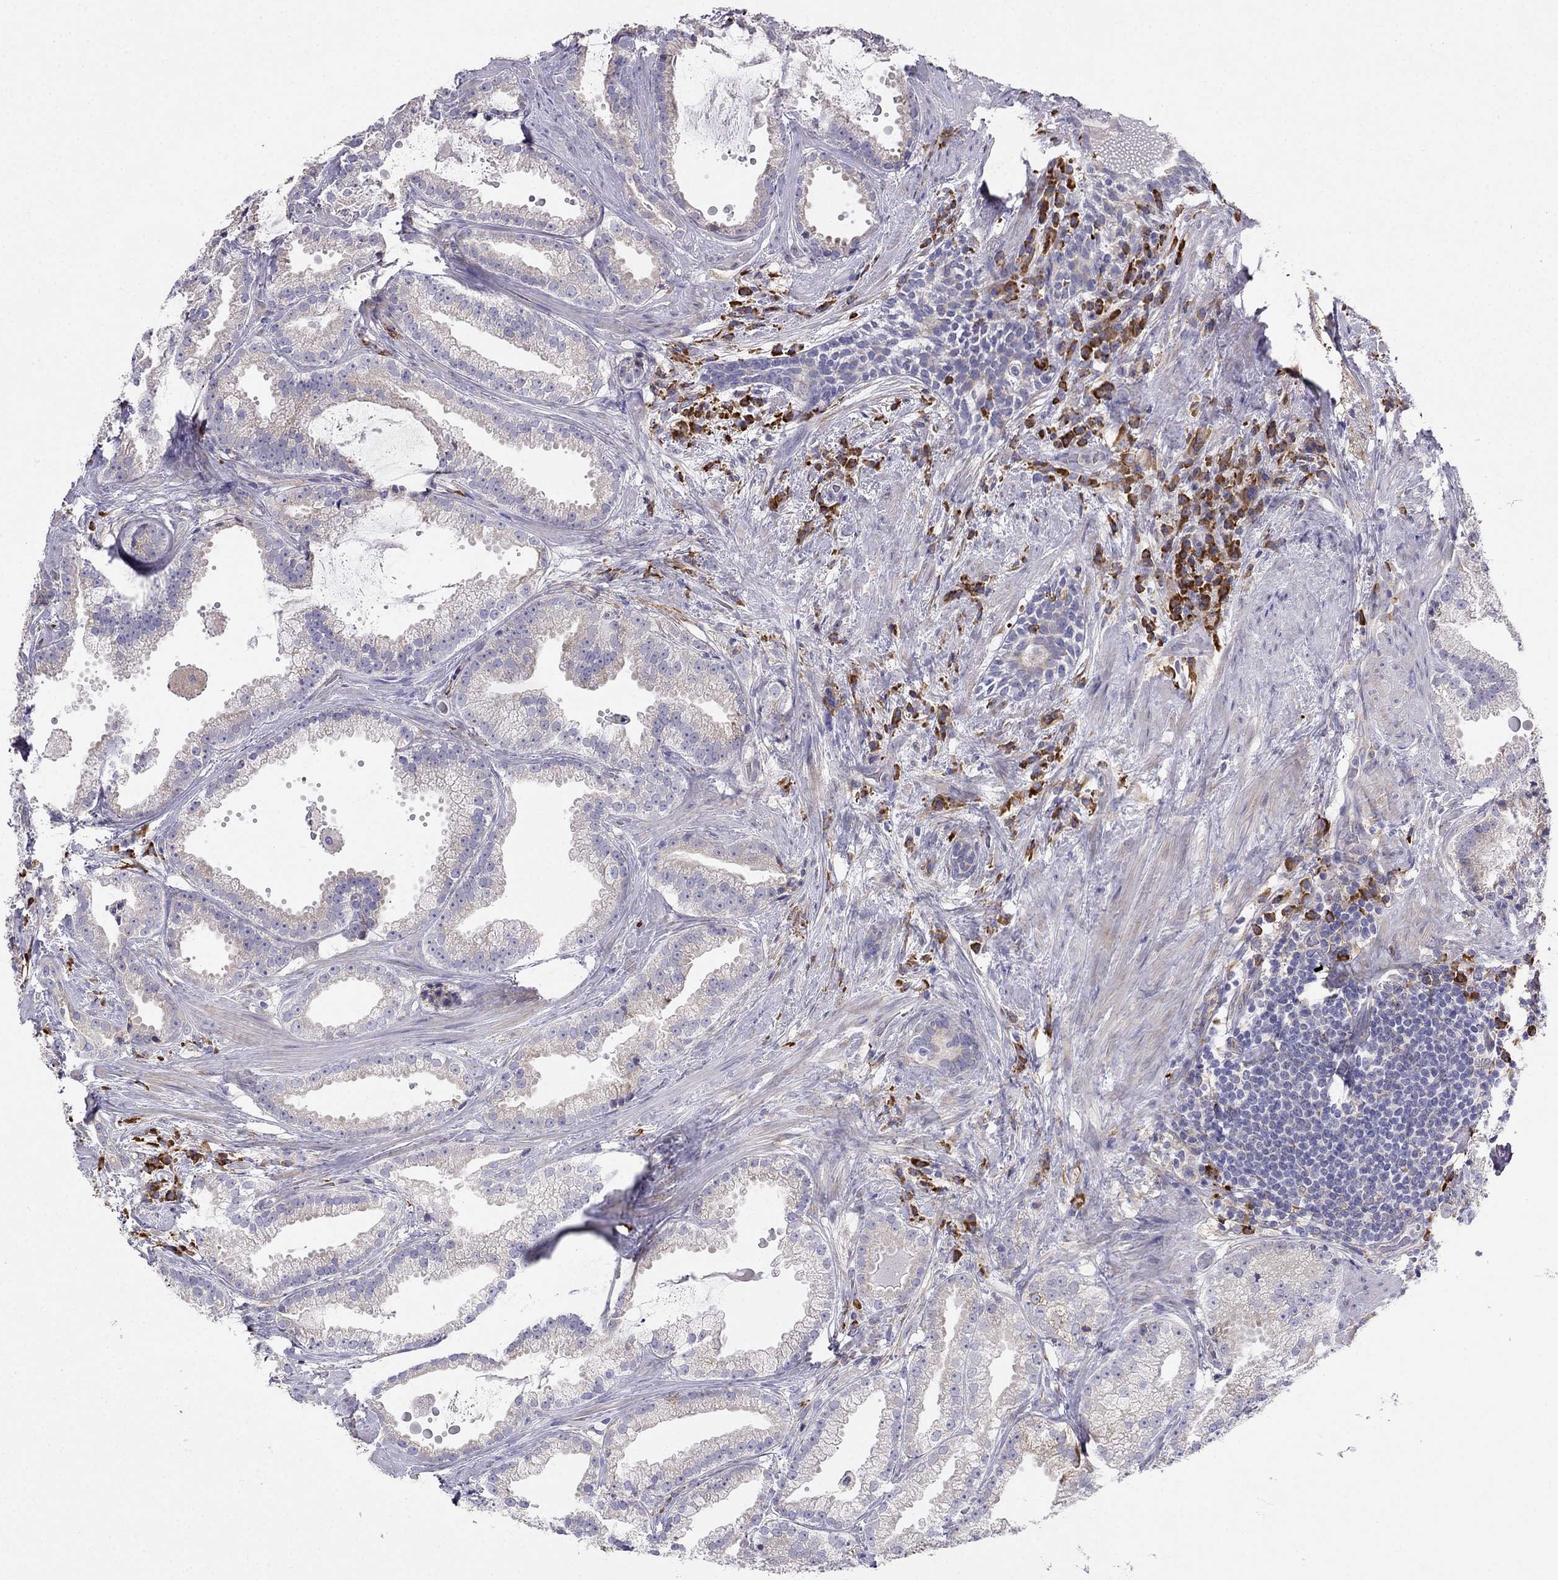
{"staining": {"intensity": "negative", "quantity": "none", "location": "none"}, "tissue": "prostate cancer", "cell_type": "Tumor cells", "image_type": "cancer", "snomed": [{"axis": "morphology", "description": "Adenocarcinoma, NOS"}, {"axis": "morphology", "description": "Adenocarcinoma, High grade"}, {"axis": "topography", "description": "Prostate"}], "caption": "DAB (3,3'-diaminobenzidine) immunohistochemical staining of prostate cancer demonstrates no significant positivity in tumor cells.", "gene": "LONRF2", "patient": {"sex": "male", "age": 64}}